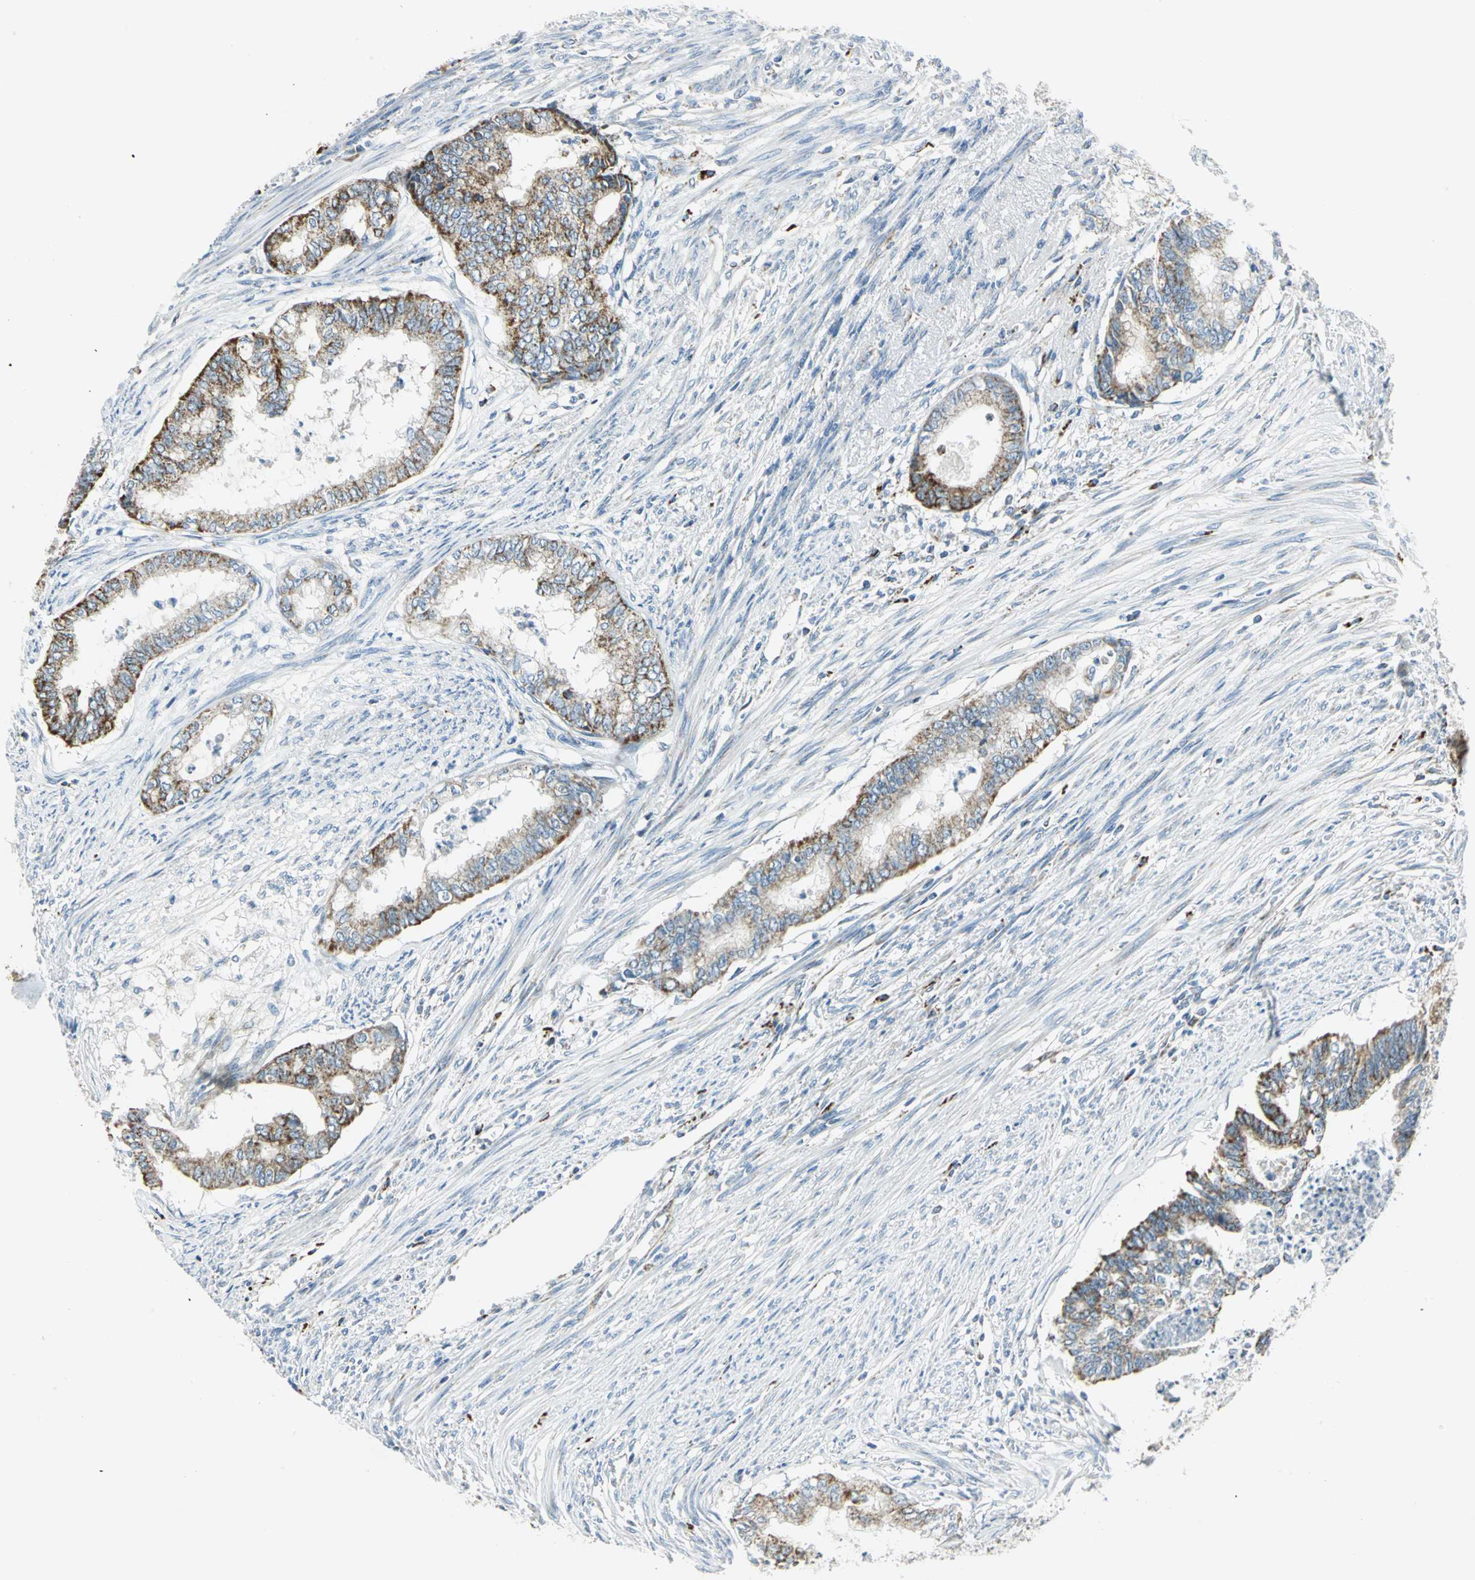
{"staining": {"intensity": "strong", "quantity": ">75%", "location": "cytoplasmic/membranous"}, "tissue": "endometrial cancer", "cell_type": "Tumor cells", "image_type": "cancer", "snomed": [{"axis": "morphology", "description": "Adenocarcinoma, NOS"}, {"axis": "topography", "description": "Endometrium"}], "caption": "Human adenocarcinoma (endometrial) stained with a brown dye reveals strong cytoplasmic/membranous positive staining in about >75% of tumor cells.", "gene": "ACADM", "patient": {"sex": "female", "age": 79}}